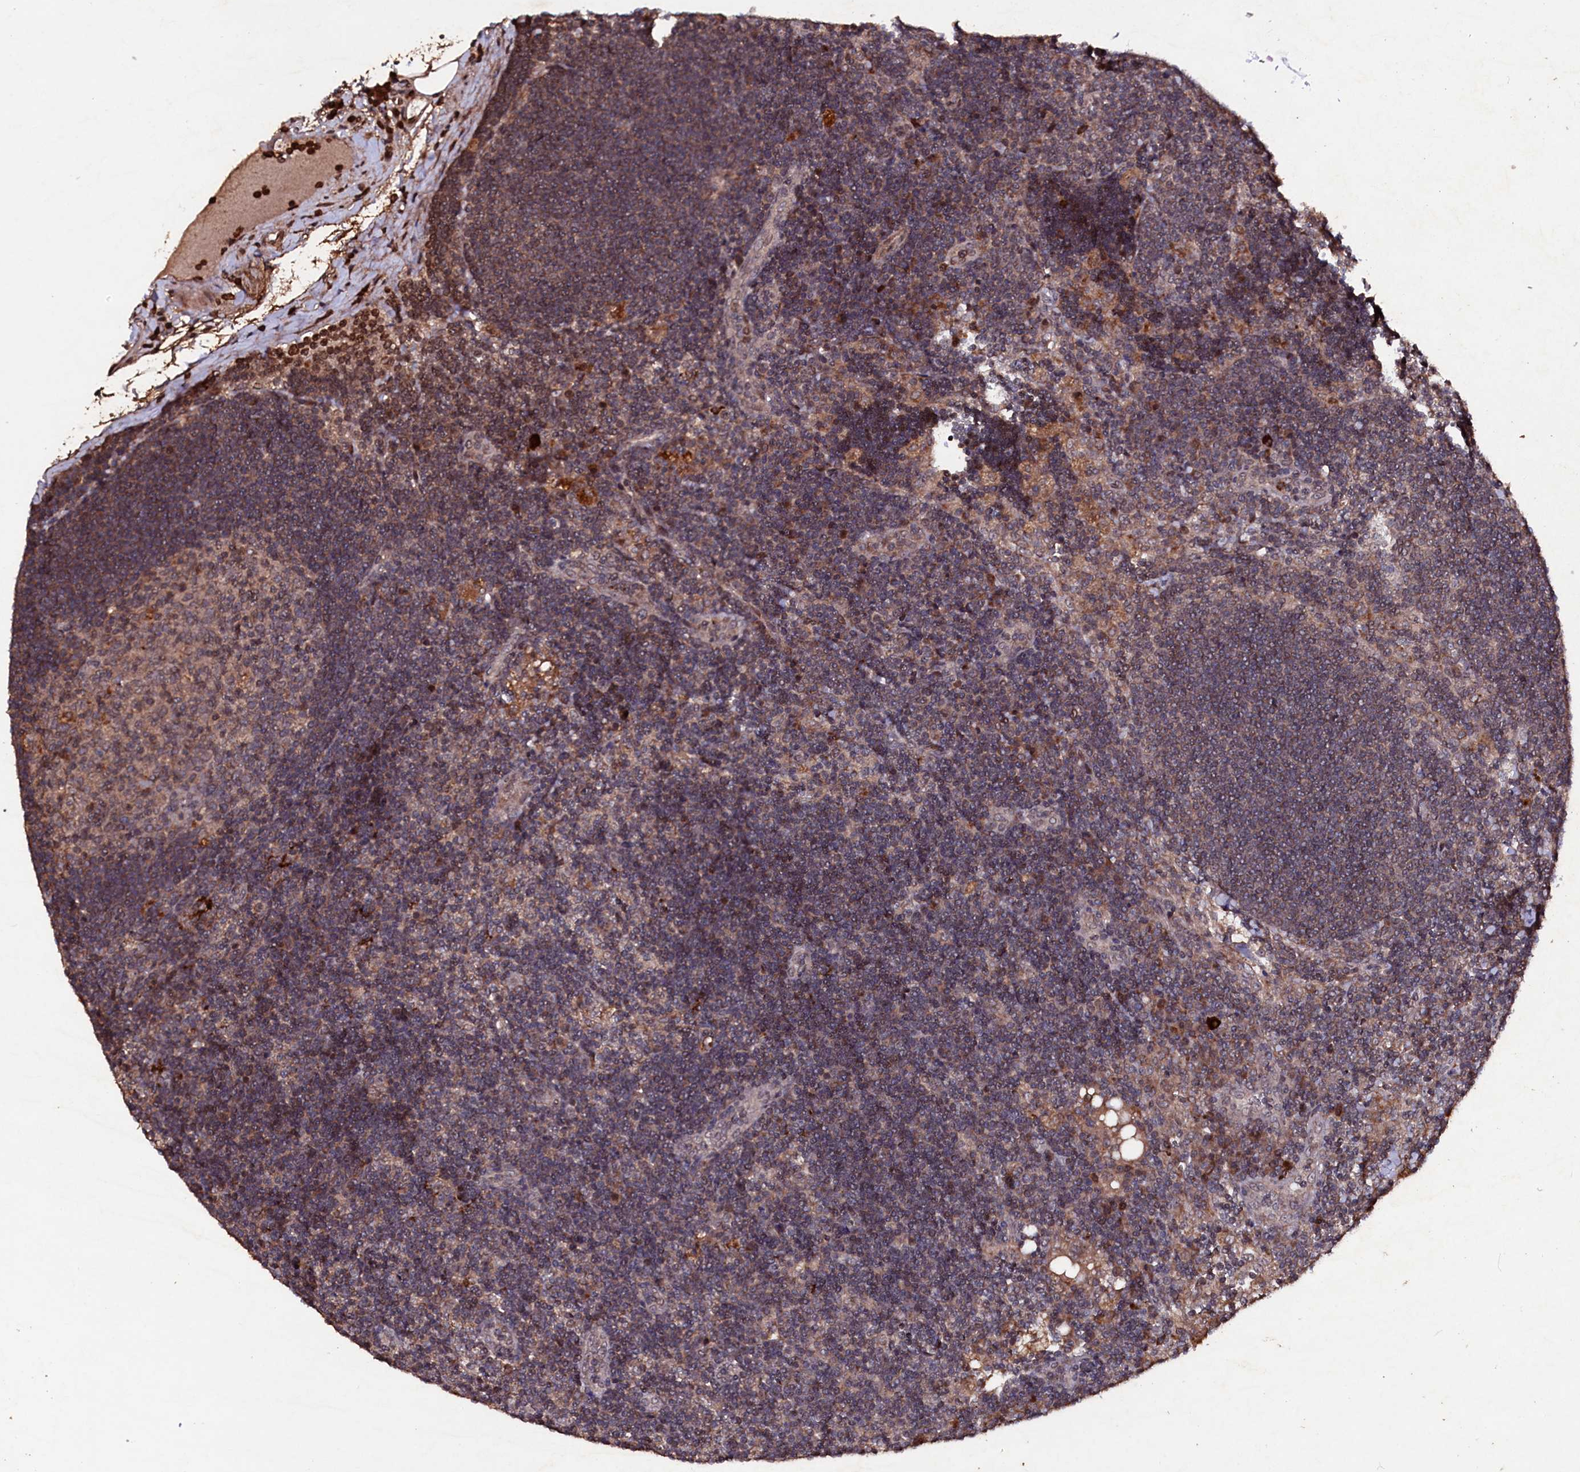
{"staining": {"intensity": "weak", "quantity": ">75%", "location": "cytoplasmic/membranous"}, "tissue": "lymph node", "cell_type": "Germinal center cells", "image_type": "normal", "snomed": [{"axis": "morphology", "description": "Normal tissue, NOS"}, {"axis": "topography", "description": "Lymph node"}], "caption": "The immunohistochemical stain highlights weak cytoplasmic/membranous staining in germinal center cells of normal lymph node.", "gene": "MYO1H", "patient": {"sex": "male", "age": 24}}